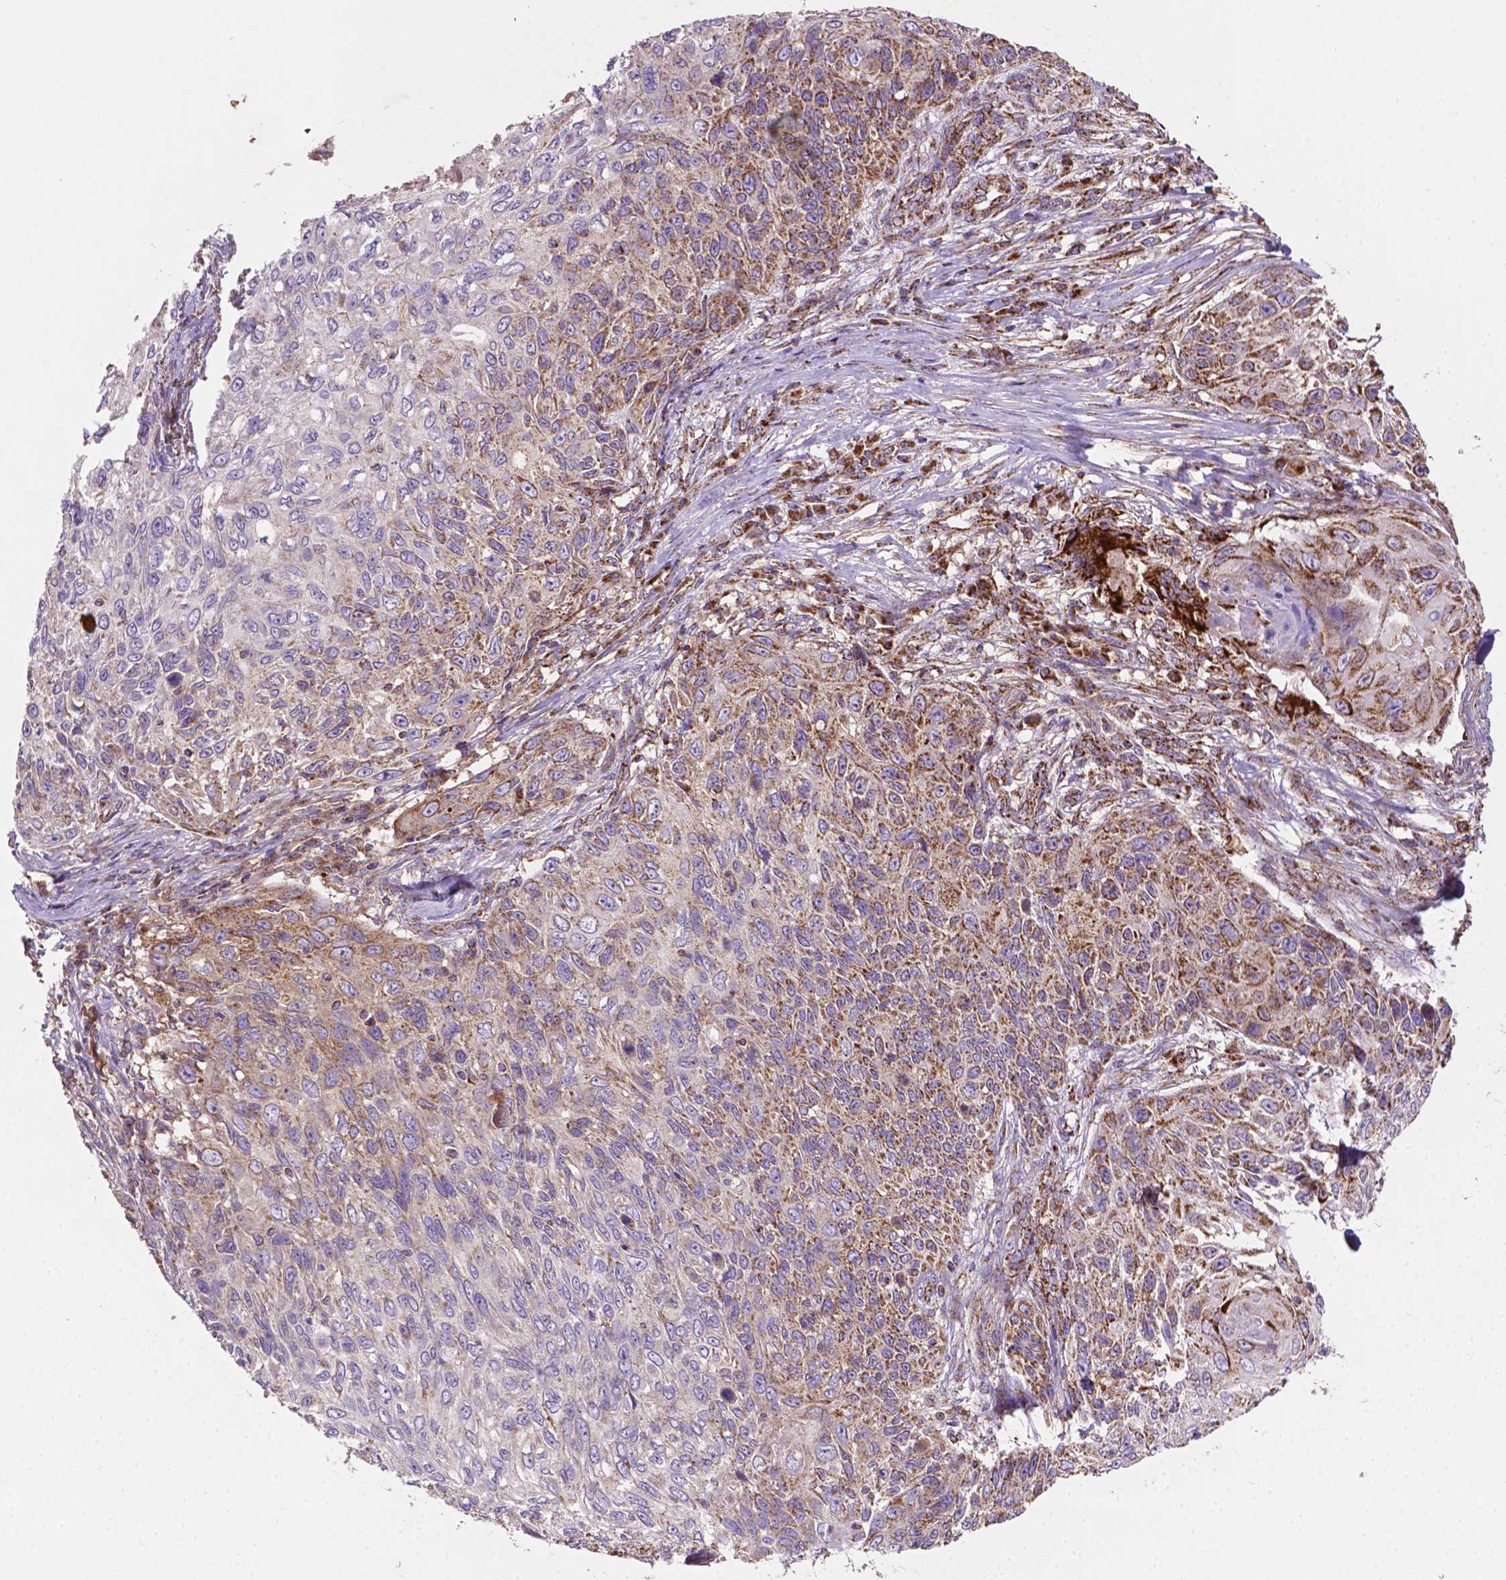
{"staining": {"intensity": "strong", "quantity": "25%-75%", "location": "cytoplasmic/membranous"}, "tissue": "skin cancer", "cell_type": "Tumor cells", "image_type": "cancer", "snomed": [{"axis": "morphology", "description": "Squamous cell carcinoma, NOS"}, {"axis": "topography", "description": "Skin"}], "caption": "A photomicrograph showing strong cytoplasmic/membranous expression in approximately 25%-75% of tumor cells in skin cancer, as visualized by brown immunohistochemical staining.", "gene": "ILVBL", "patient": {"sex": "male", "age": 92}}